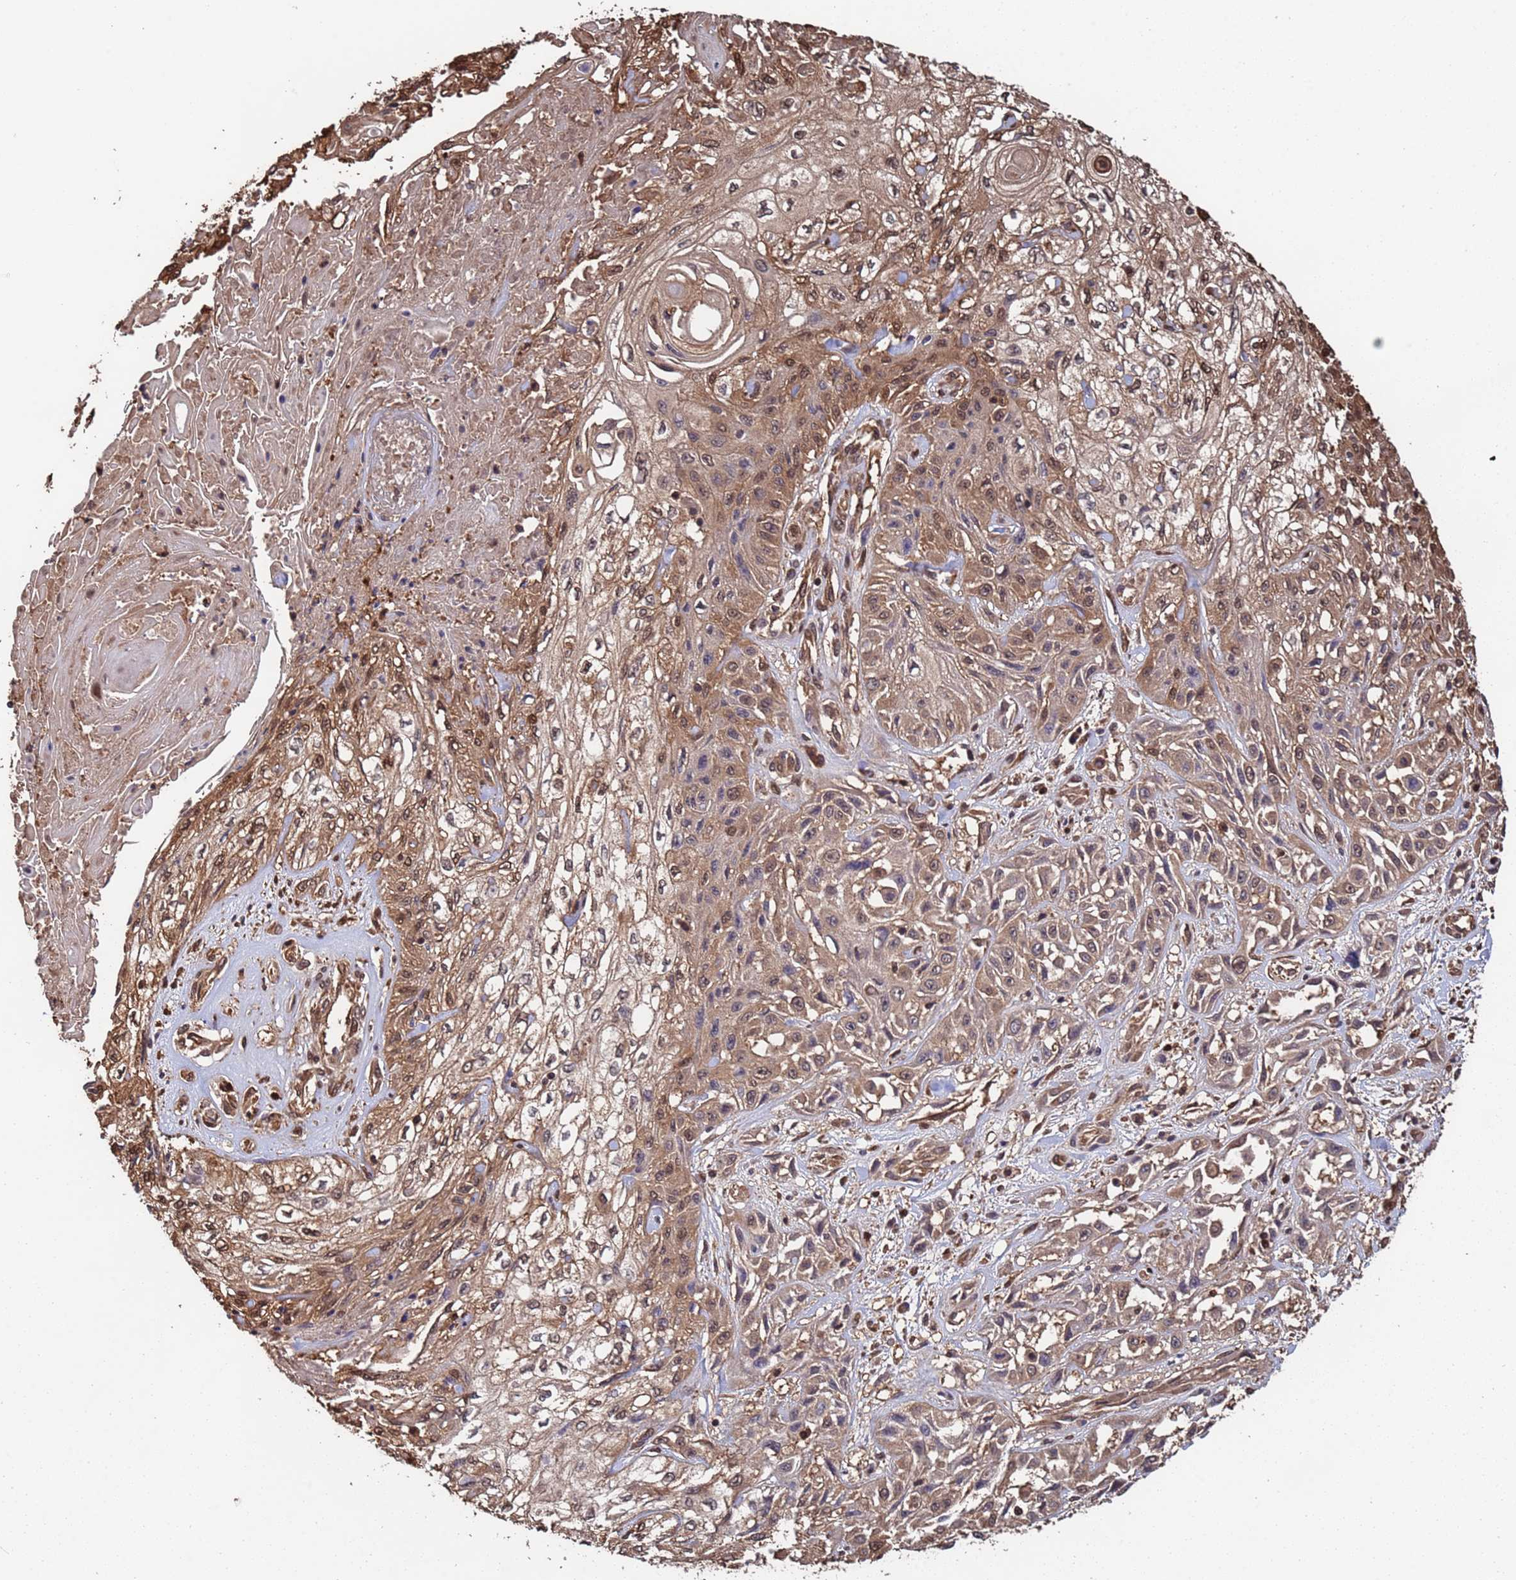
{"staining": {"intensity": "moderate", "quantity": ">75%", "location": "cytoplasmic/membranous,nuclear"}, "tissue": "skin cancer", "cell_type": "Tumor cells", "image_type": "cancer", "snomed": [{"axis": "morphology", "description": "Squamous cell carcinoma, NOS"}, {"axis": "morphology", "description": "Squamous cell carcinoma, metastatic, NOS"}, {"axis": "topography", "description": "Skin"}, {"axis": "topography", "description": "Lymph node"}], "caption": "Immunohistochemistry (IHC) (DAB (3,3'-diaminobenzidine)) staining of human skin cancer demonstrates moderate cytoplasmic/membranous and nuclear protein staining in approximately >75% of tumor cells. (brown staining indicates protein expression, while blue staining denotes nuclei).", "gene": "SUMO4", "patient": {"sex": "male", "age": 75}}